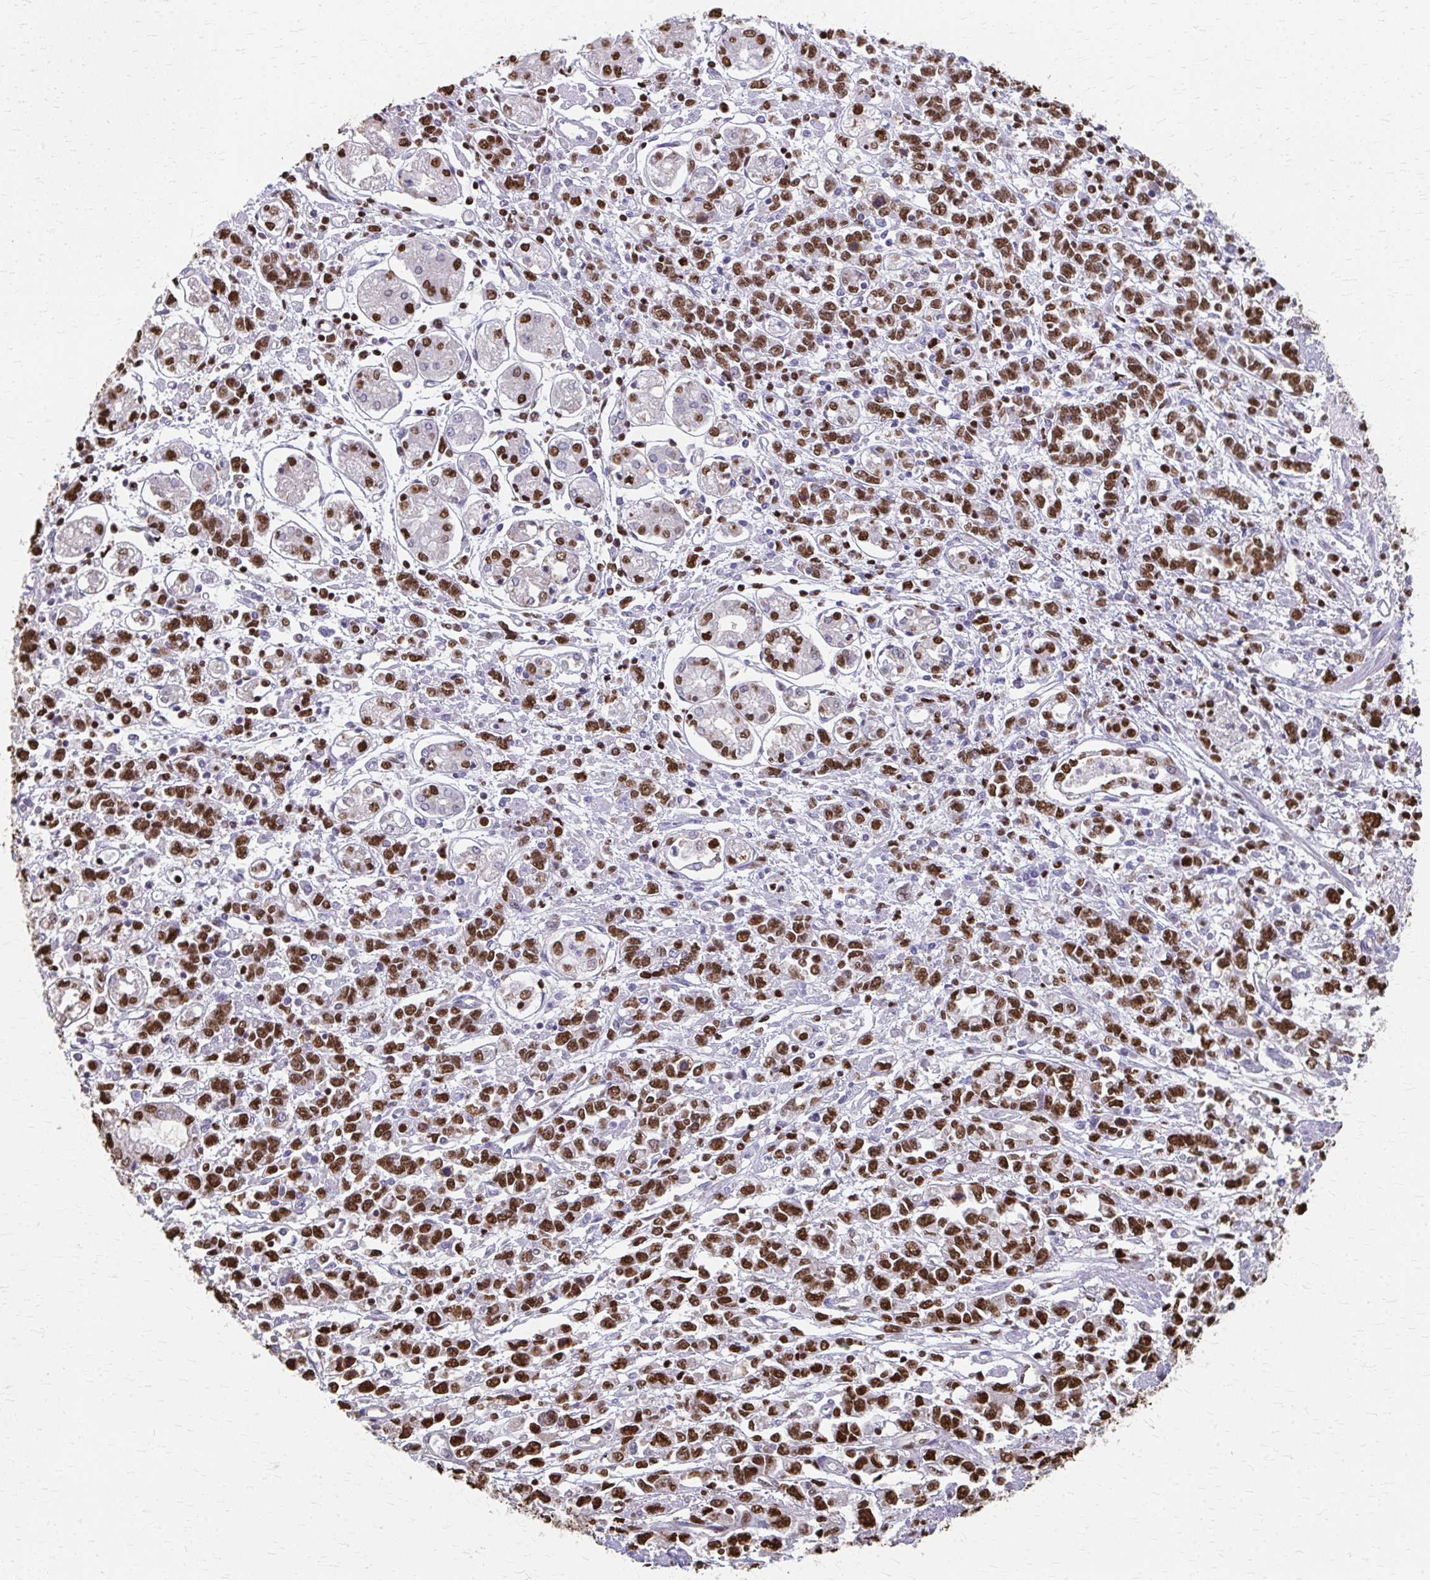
{"staining": {"intensity": "strong", "quantity": ">75%", "location": "nuclear"}, "tissue": "stomach cancer", "cell_type": "Tumor cells", "image_type": "cancer", "snomed": [{"axis": "morphology", "description": "Adenocarcinoma, NOS"}, {"axis": "topography", "description": "Stomach"}], "caption": "Immunohistochemistry (IHC) staining of stomach cancer, which reveals high levels of strong nuclear staining in approximately >75% of tumor cells indicating strong nuclear protein expression. The staining was performed using DAB (brown) for protein detection and nuclei were counterstained in hematoxylin (blue).", "gene": "RABGAP1L", "patient": {"sex": "female", "age": 76}}